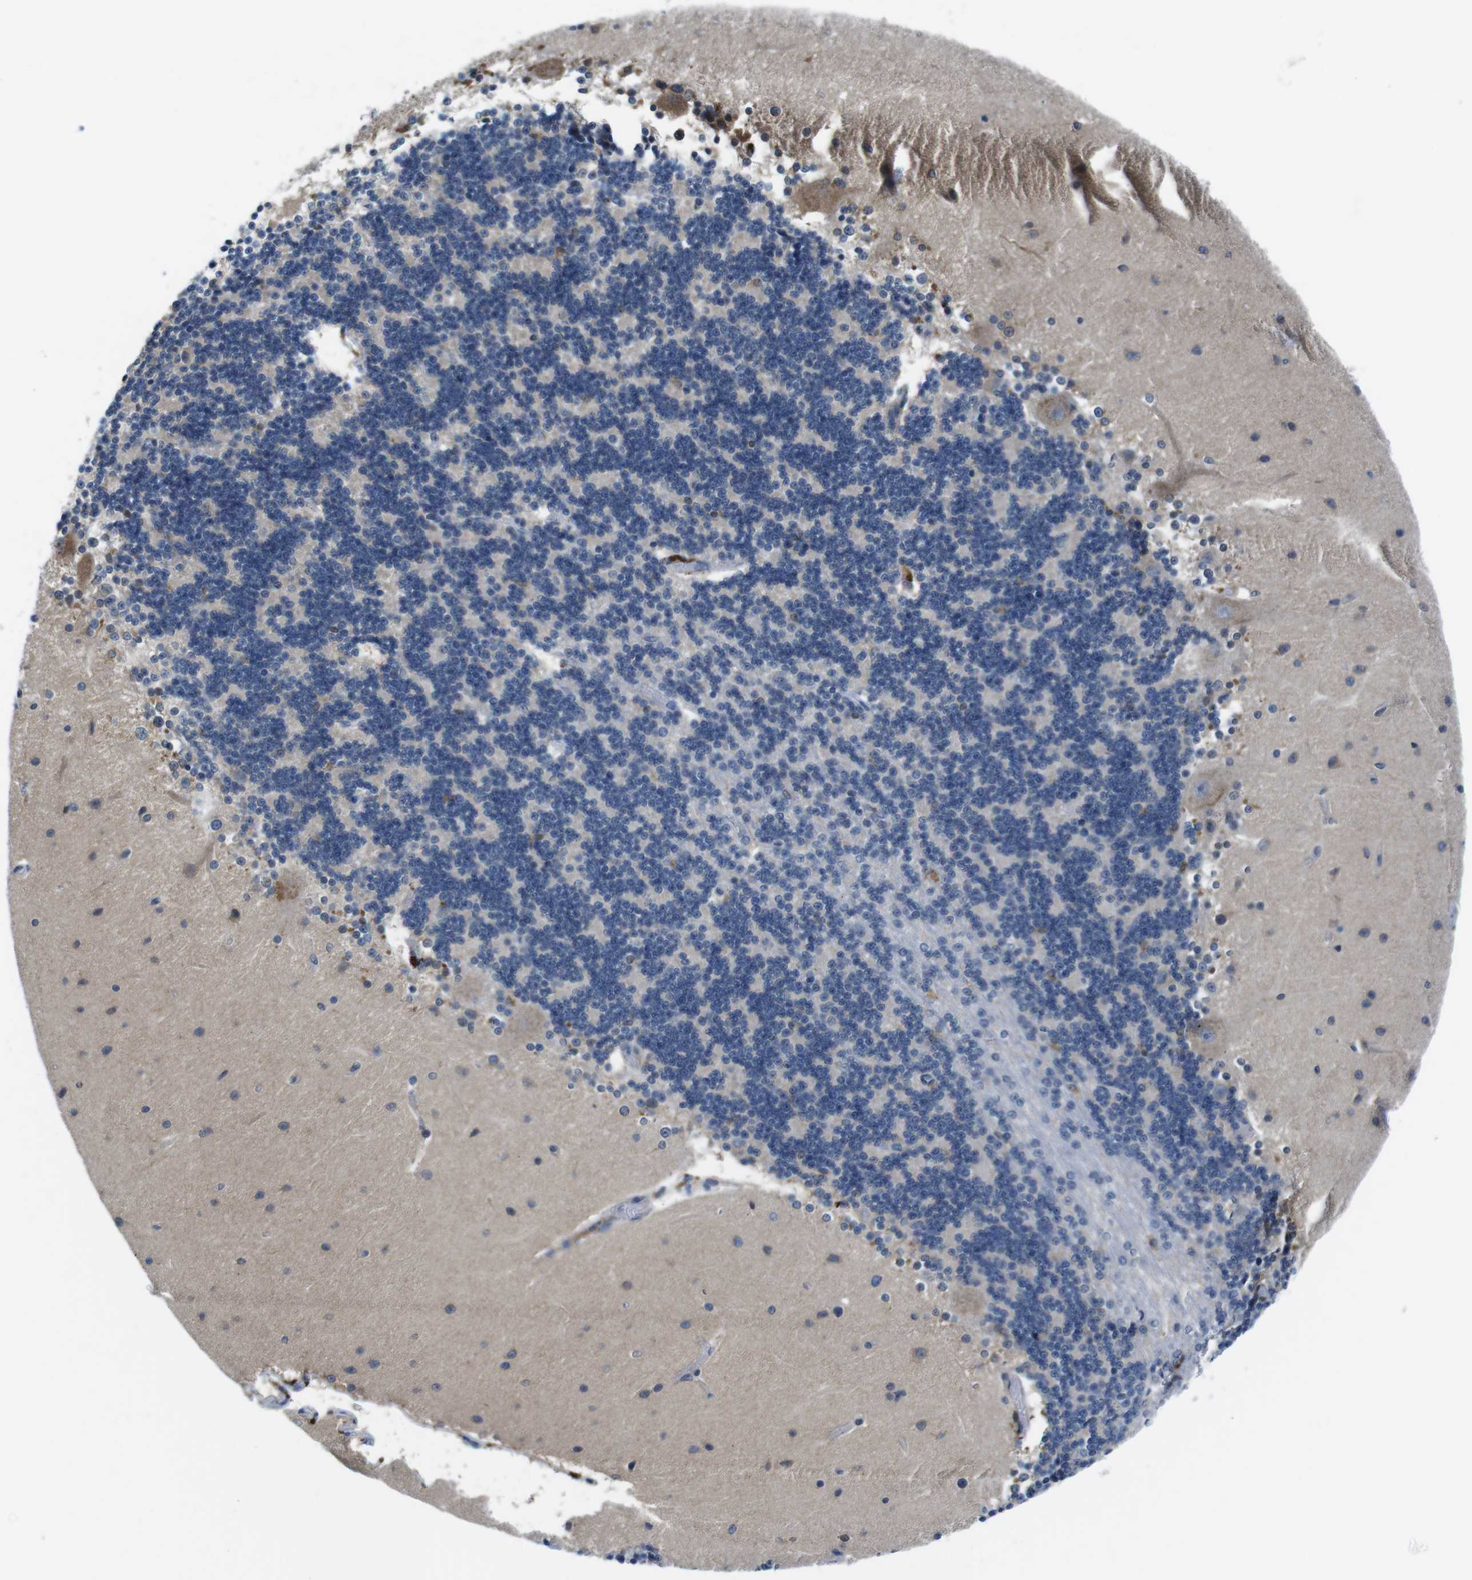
{"staining": {"intensity": "negative", "quantity": "none", "location": "none"}, "tissue": "cerebellum", "cell_type": "Cells in granular layer", "image_type": "normal", "snomed": [{"axis": "morphology", "description": "Normal tissue, NOS"}, {"axis": "topography", "description": "Cerebellum"}], "caption": "This micrograph is of benign cerebellum stained with immunohistochemistry to label a protein in brown with the nuclei are counter-stained blue. There is no expression in cells in granular layer.", "gene": "PIK3CD", "patient": {"sex": "female", "age": 54}}